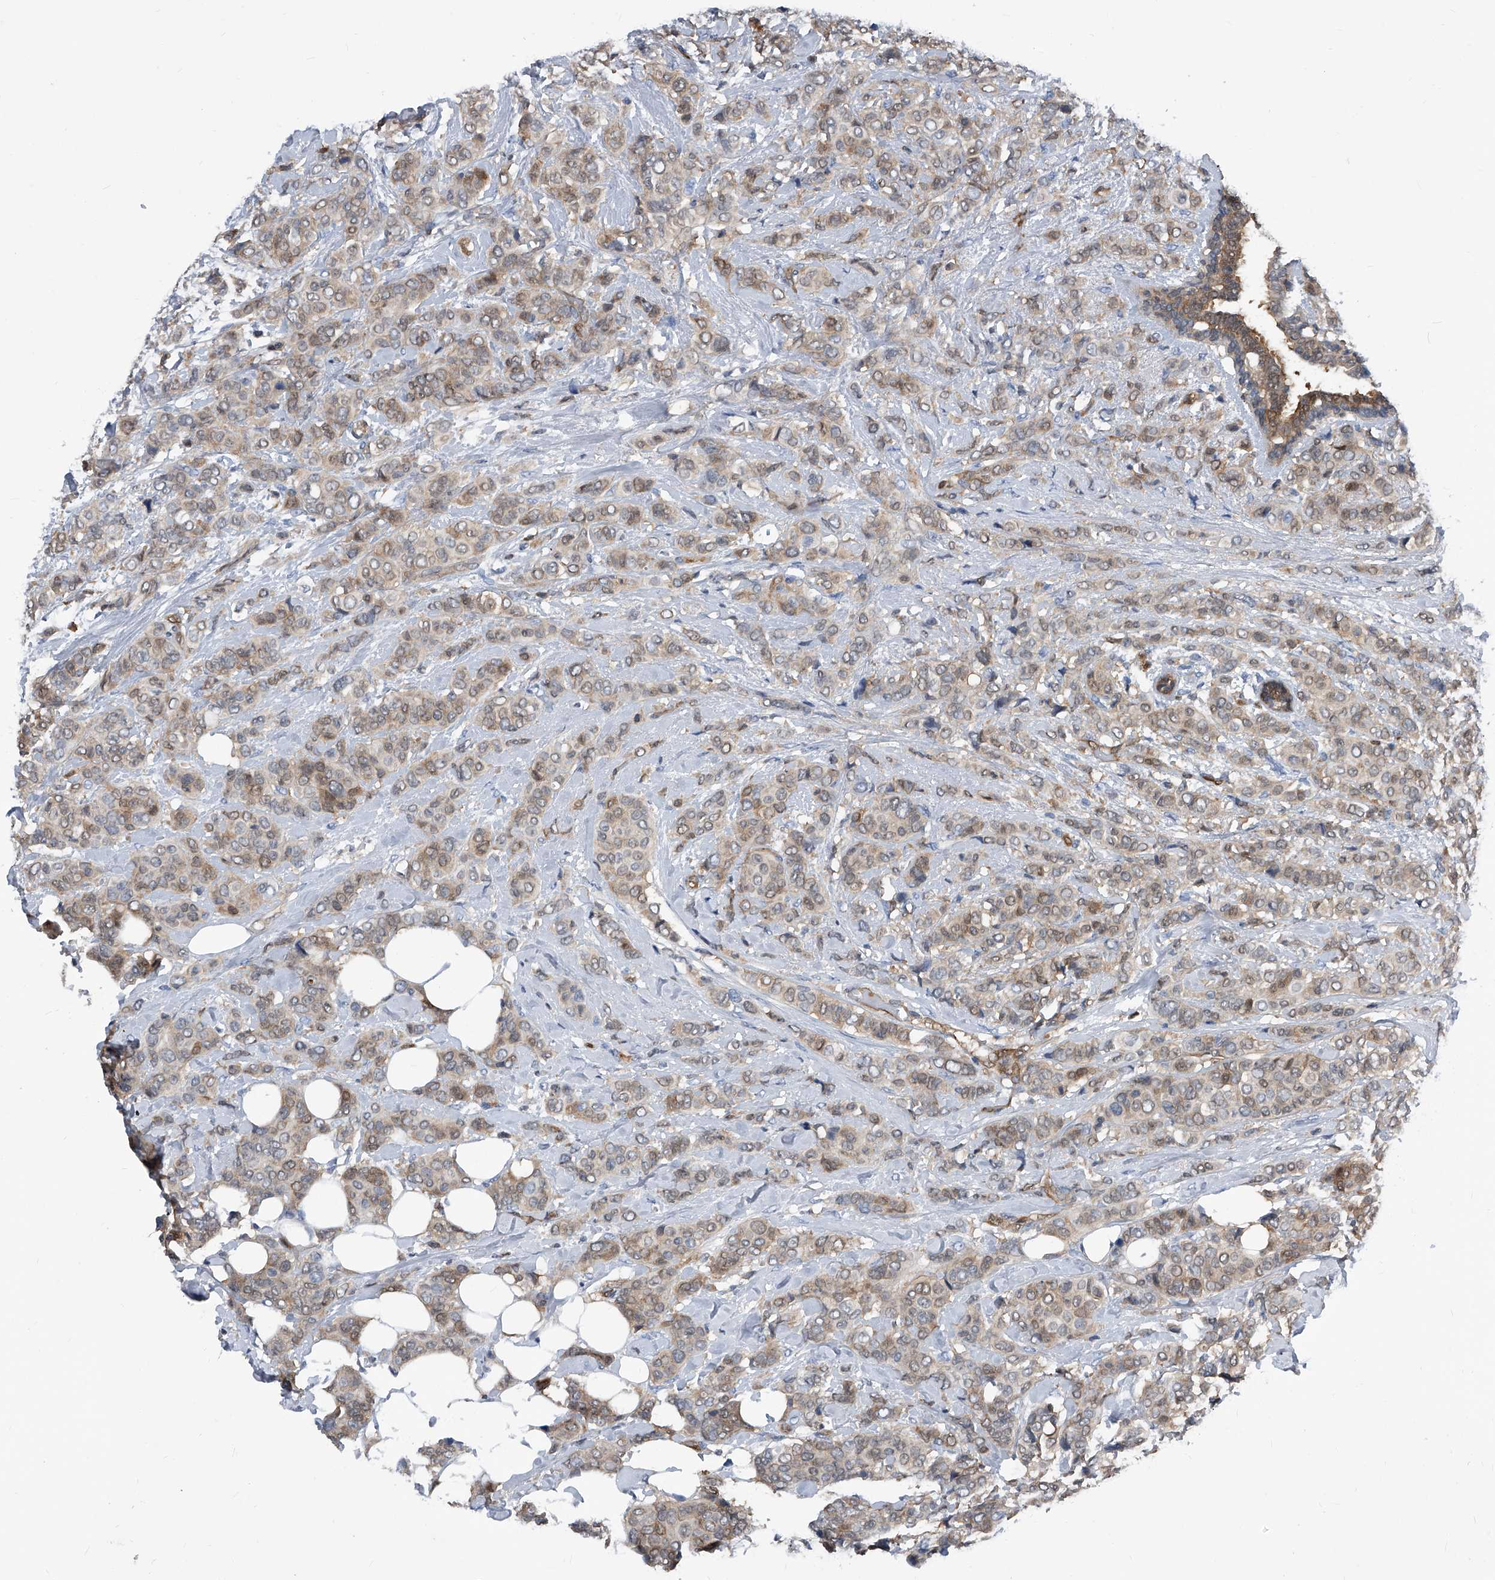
{"staining": {"intensity": "weak", "quantity": ">75%", "location": "cytoplasmic/membranous"}, "tissue": "breast cancer", "cell_type": "Tumor cells", "image_type": "cancer", "snomed": [{"axis": "morphology", "description": "Lobular carcinoma"}, {"axis": "topography", "description": "Breast"}], "caption": "Weak cytoplasmic/membranous expression is present in about >75% of tumor cells in breast cancer (lobular carcinoma).", "gene": "MAP2K6", "patient": {"sex": "female", "age": 51}}